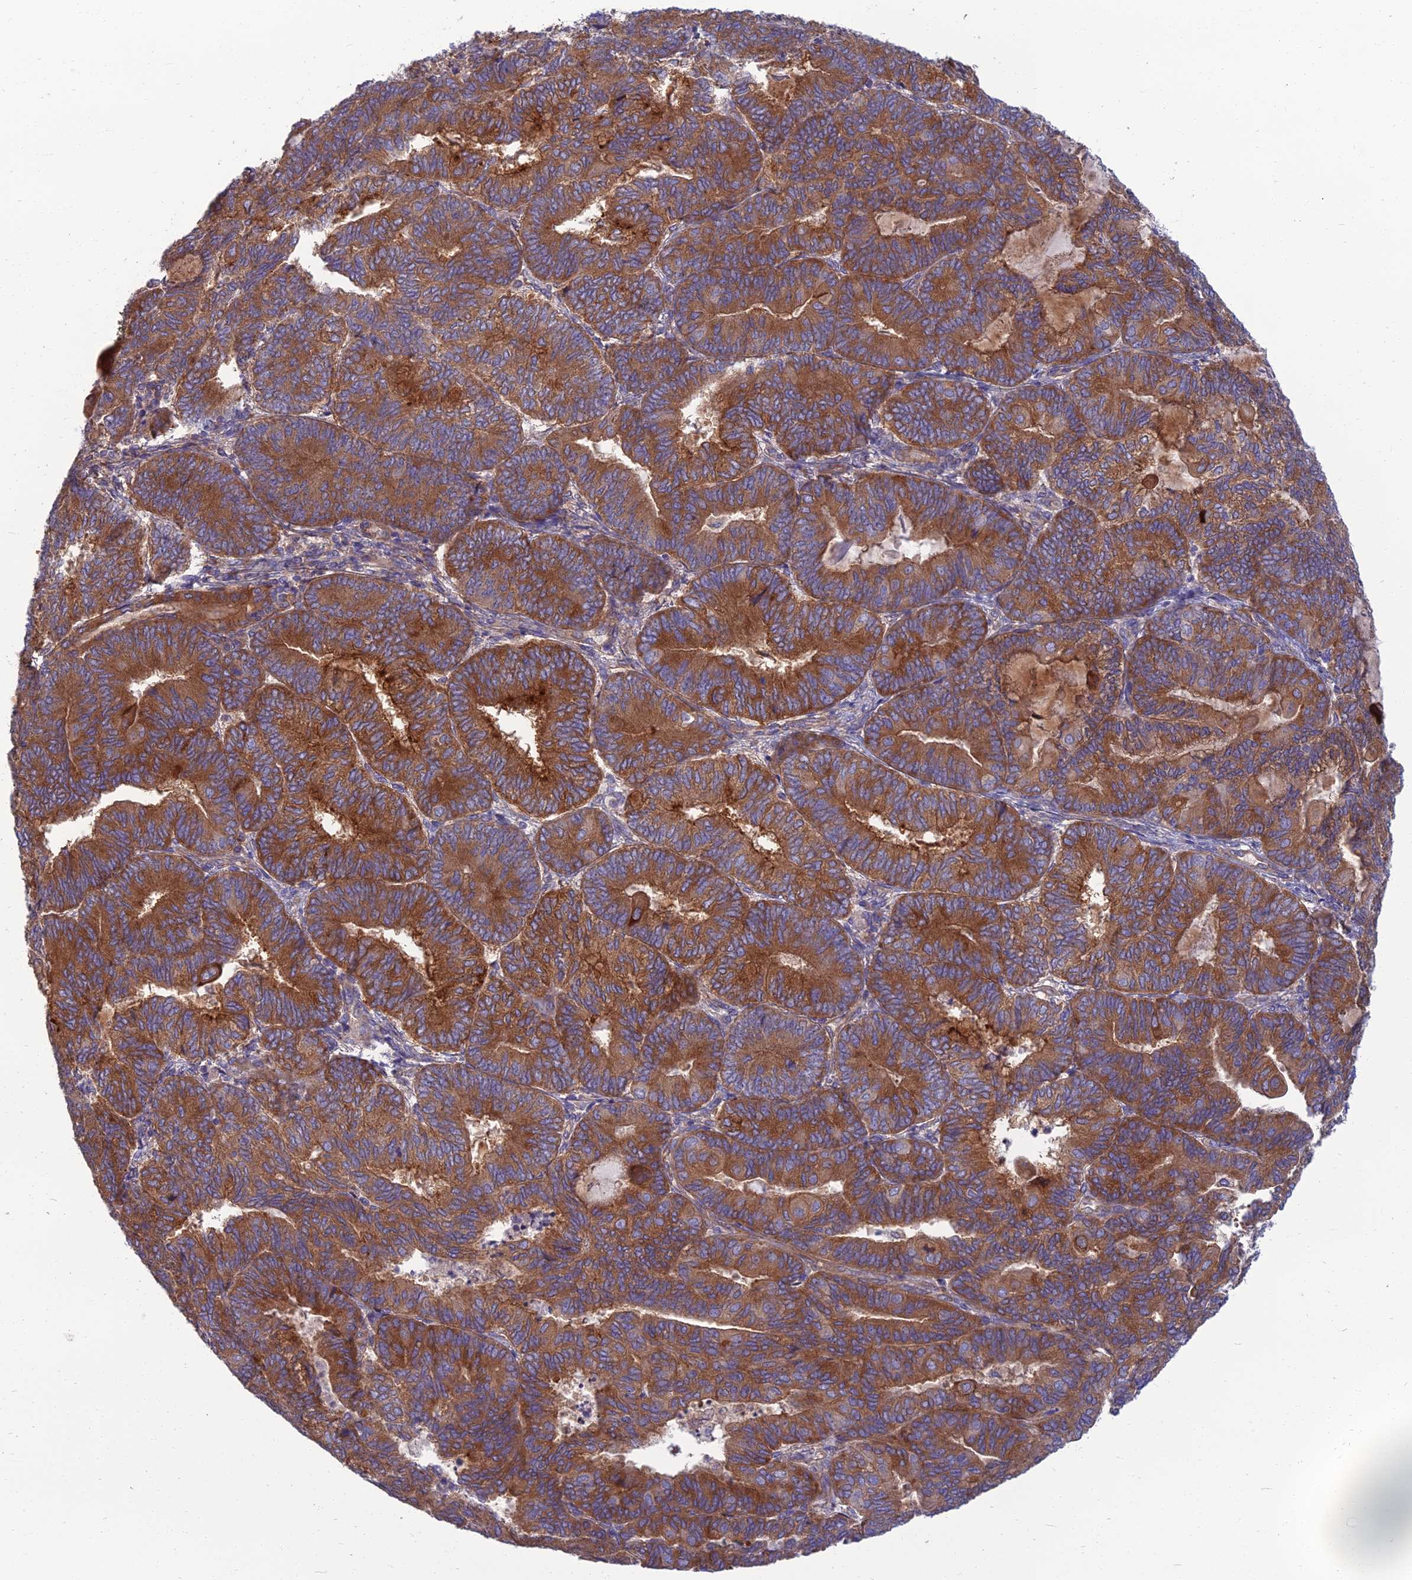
{"staining": {"intensity": "strong", "quantity": ">75%", "location": "cytoplasmic/membranous"}, "tissue": "endometrial cancer", "cell_type": "Tumor cells", "image_type": "cancer", "snomed": [{"axis": "morphology", "description": "Adenocarcinoma, NOS"}, {"axis": "topography", "description": "Endometrium"}], "caption": "DAB immunohistochemical staining of human endometrial cancer (adenocarcinoma) demonstrates strong cytoplasmic/membranous protein positivity in about >75% of tumor cells.", "gene": "WDR24", "patient": {"sex": "female", "age": 81}}